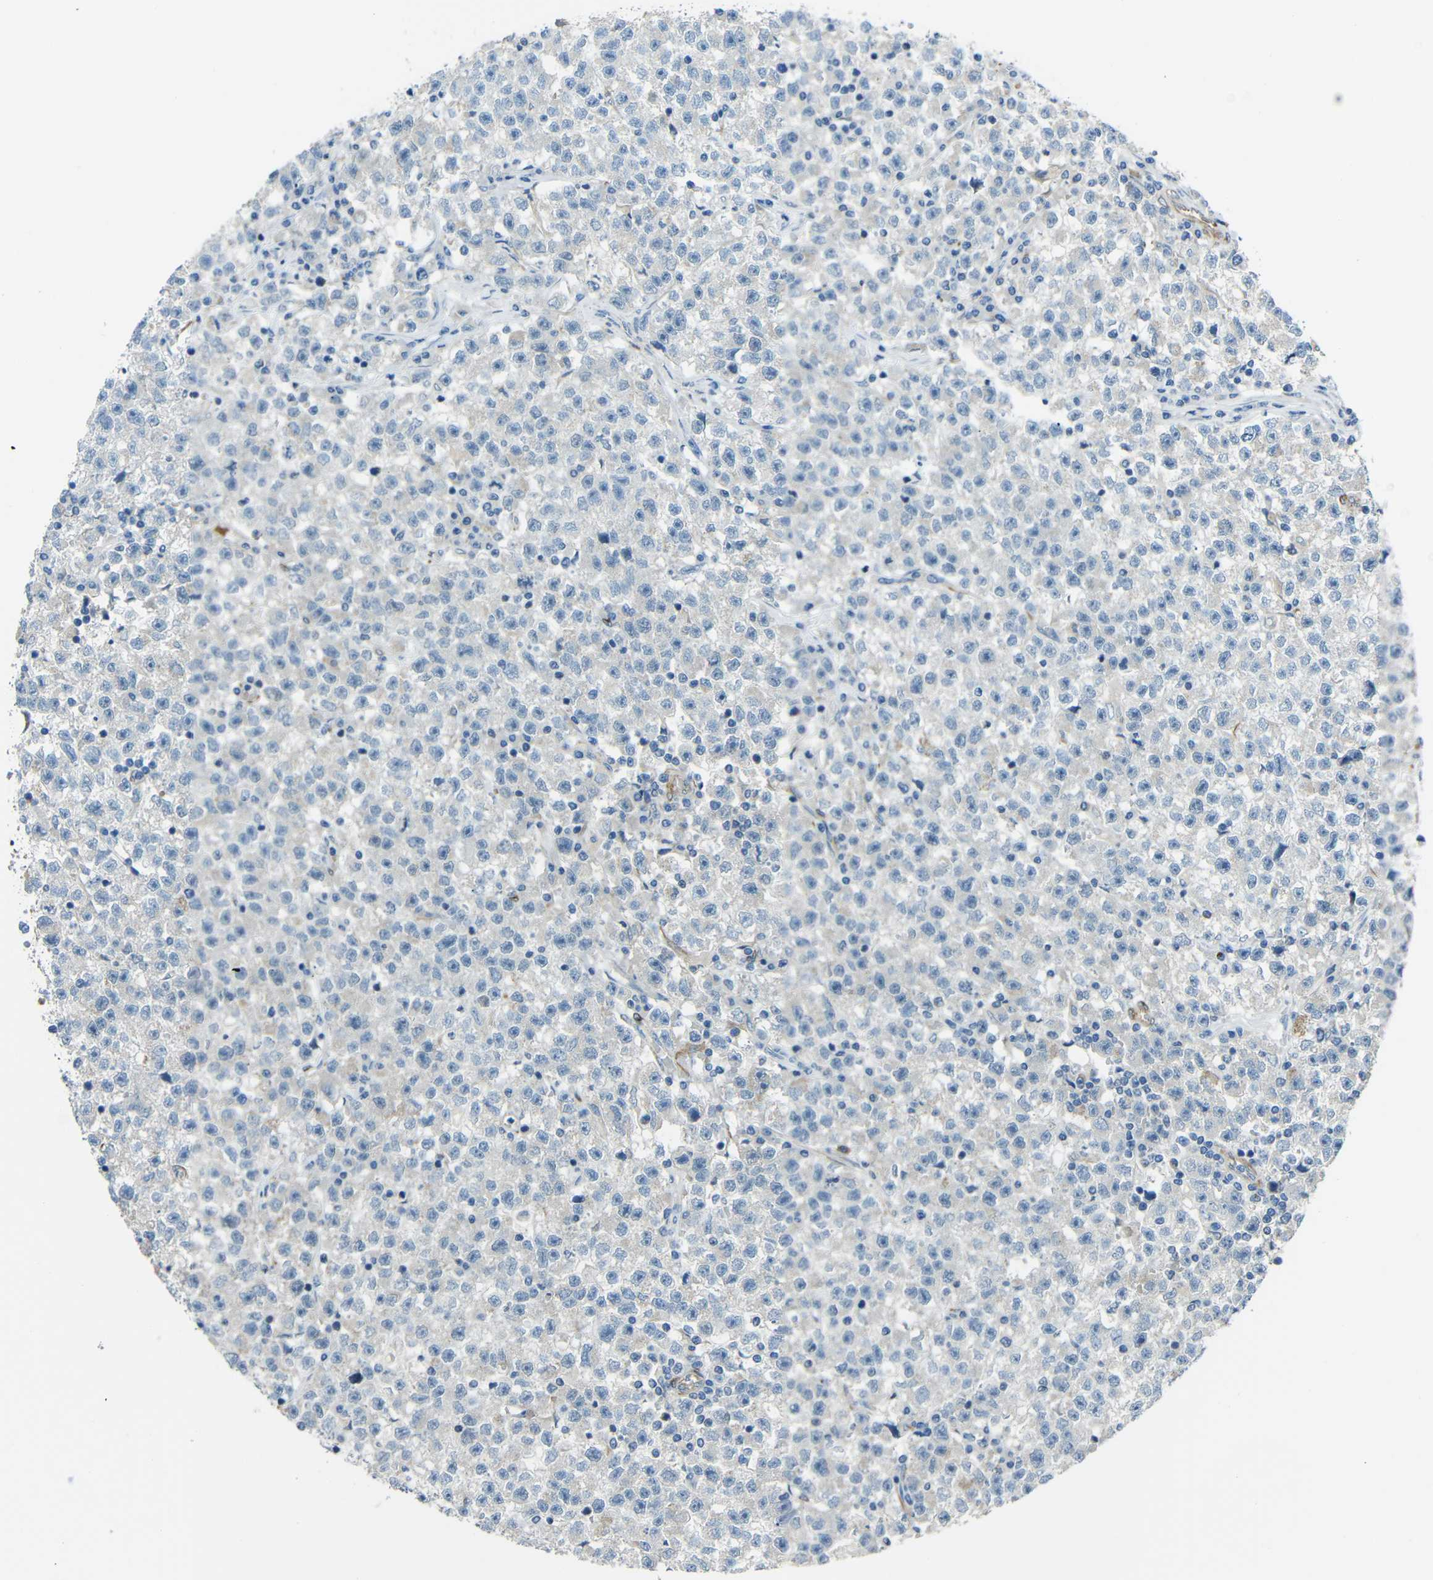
{"staining": {"intensity": "negative", "quantity": "none", "location": "none"}, "tissue": "testis cancer", "cell_type": "Tumor cells", "image_type": "cancer", "snomed": [{"axis": "morphology", "description": "Seminoma, NOS"}, {"axis": "topography", "description": "Testis"}], "caption": "Immunohistochemistry (IHC) photomicrograph of neoplastic tissue: human seminoma (testis) stained with DAB (3,3'-diaminobenzidine) reveals no significant protein positivity in tumor cells.", "gene": "DCLK1", "patient": {"sex": "male", "age": 22}}